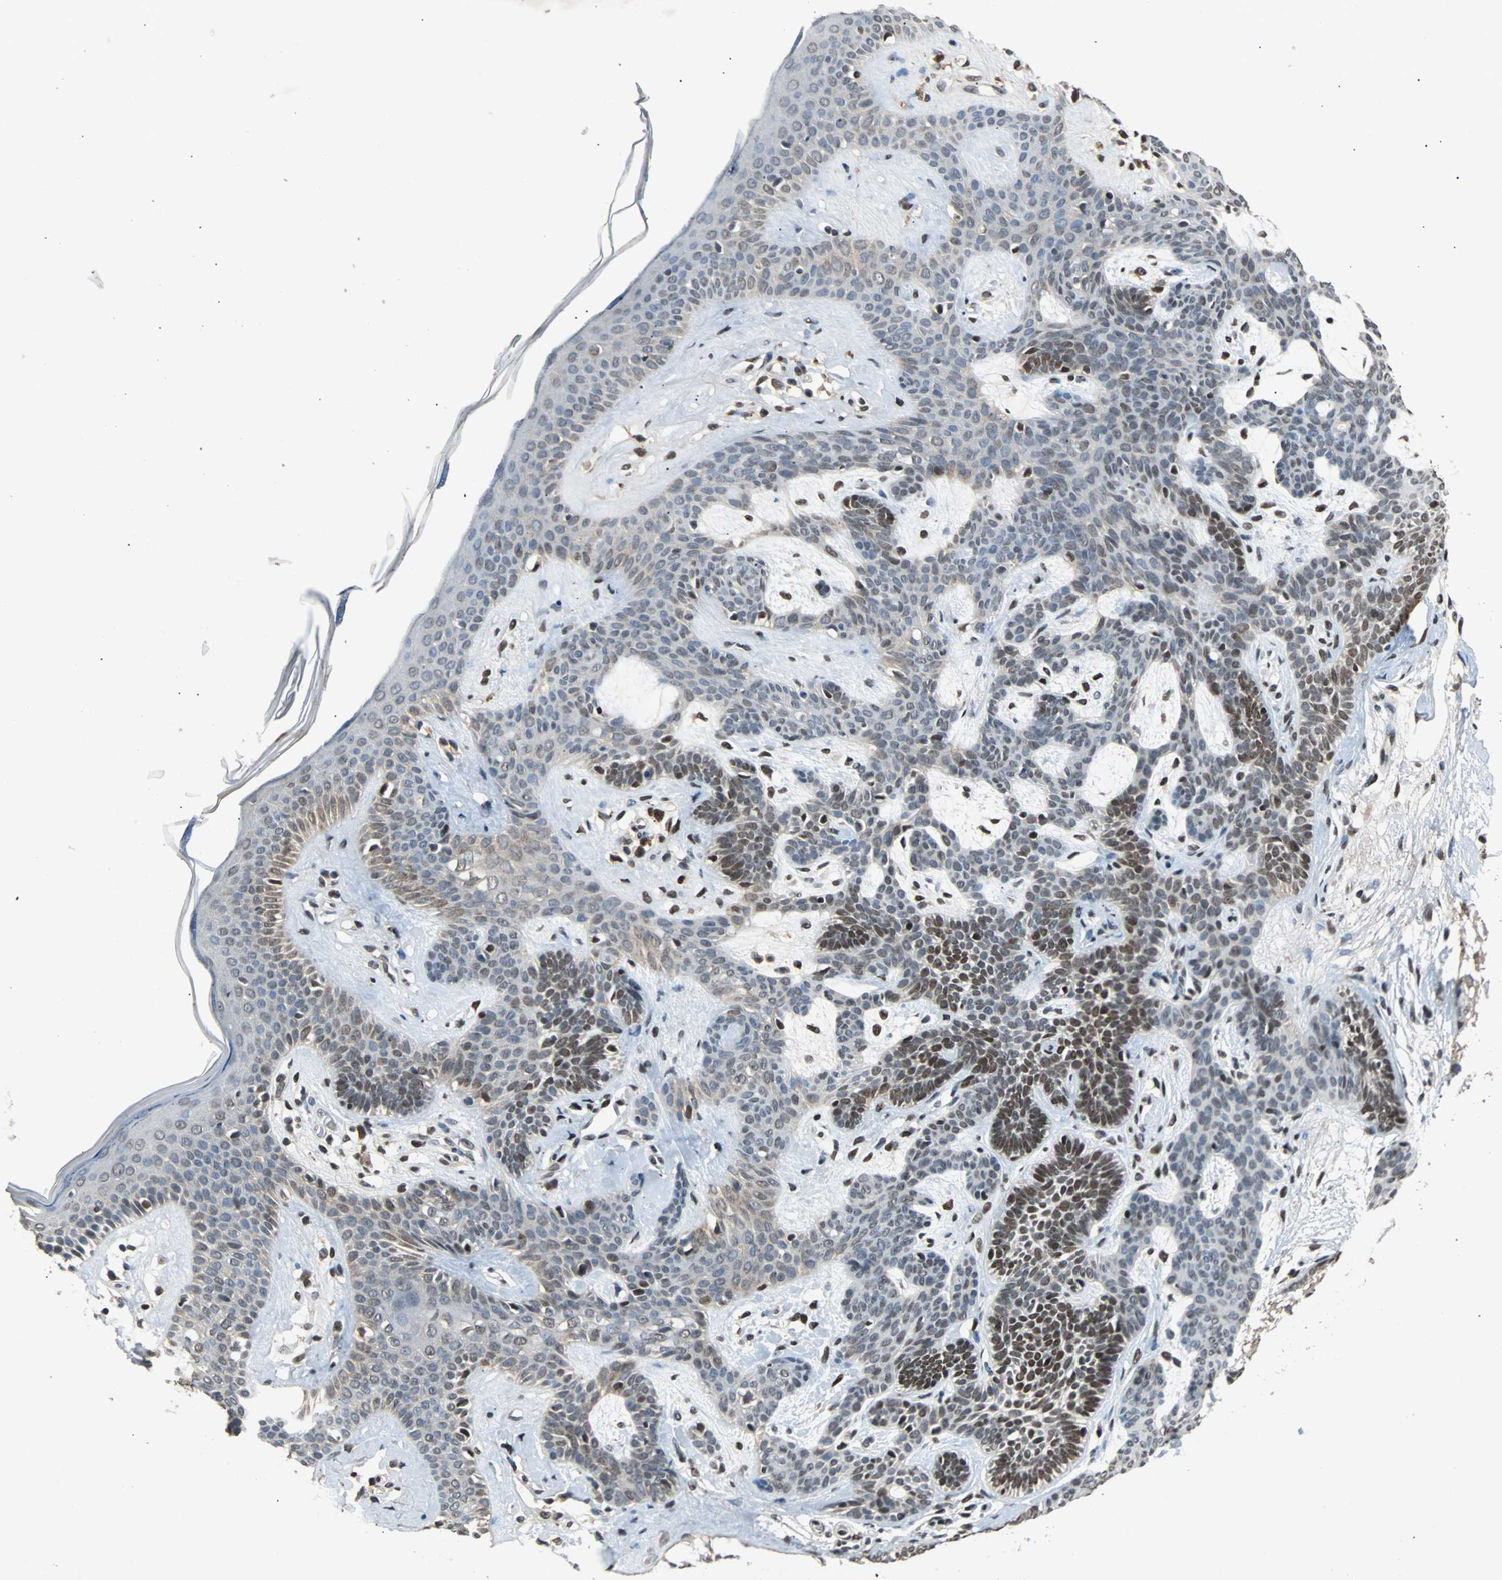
{"staining": {"intensity": "moderate", "quantity": "25%-75%", "location": "nuclear"}, "tissue": "skin cancer", "cell_type": "Tumor cells", "image_type": "cancer", "snomed": [{"axis": "morphology", "description": "Developmental malformation"}, {"axis": "morphology", "description": "Basal cell carcinoma"}, {"axis": "topography", "description": "Skin"}], "caption": "The micrograph exhibits staining of basal cell carcinoma (skin), revealing moderate nuclear protein expression (brown color) within tumor cells. The staining was performed using DAB to visualize the protein expression in brown, while the nuclei were stained in blue with hematoxylin (Magnification: 20x).", "gene": "PHC1", "patient": {"sex": "female", "age": 62}}